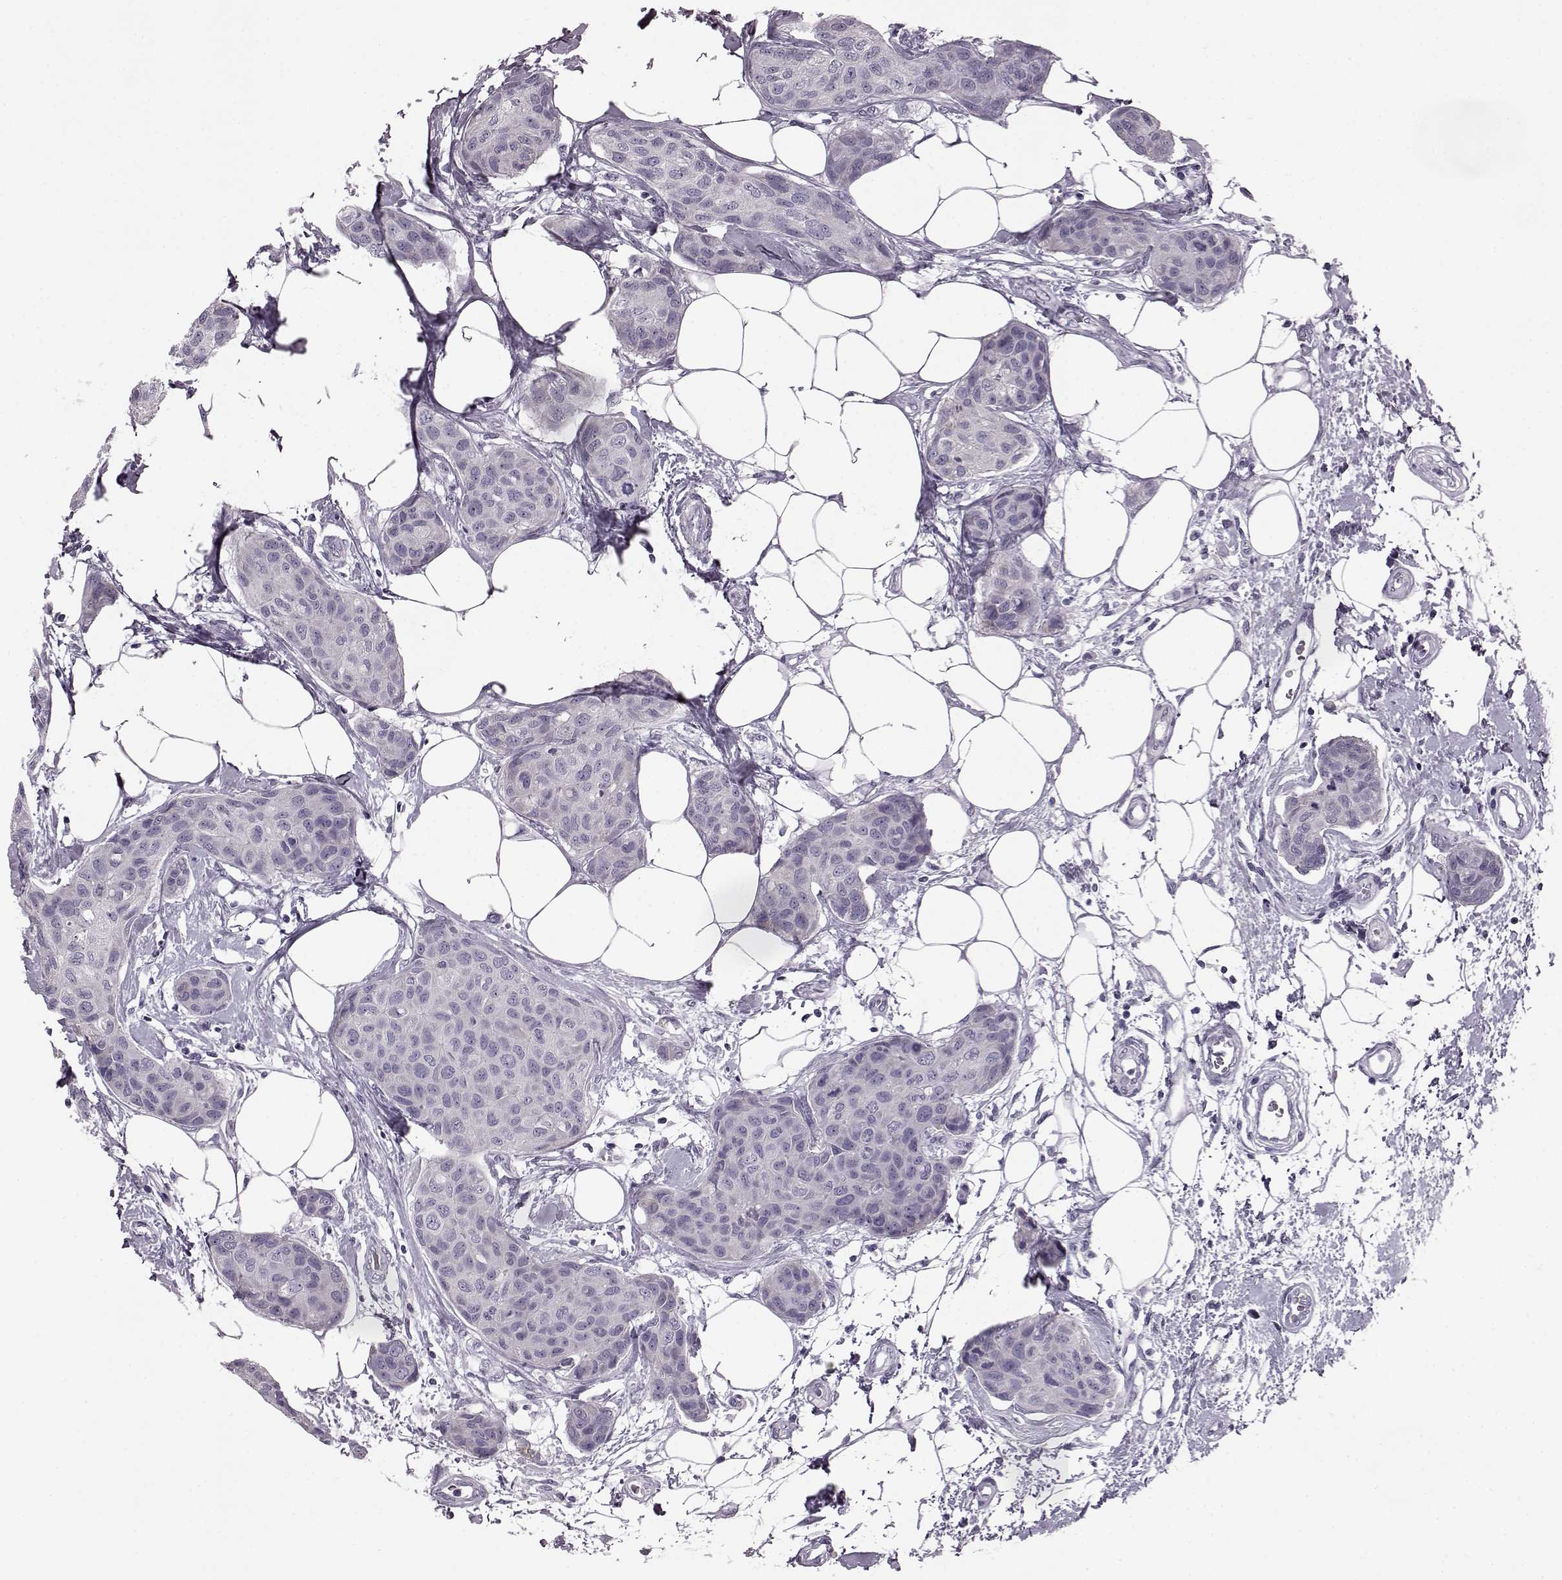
{"staining": {"intensity": "negative", "quantity": "none", "location": "none"}, "tissue": "breast cancer", "cell_type": "Tumor cells", "image_type": "cancer", "snomed": [{"axis": "morphology", "description": "Duct carcinoma"}, {"axis": "topography", "description": "Breast"}], "caption": "This is an immunohistochemistry micrograph of intraductal carcinoma (breast). There is no positivity in tumor cells.", "gene": "ODAD4", "patient": {"sex": "female", "age": 80}}